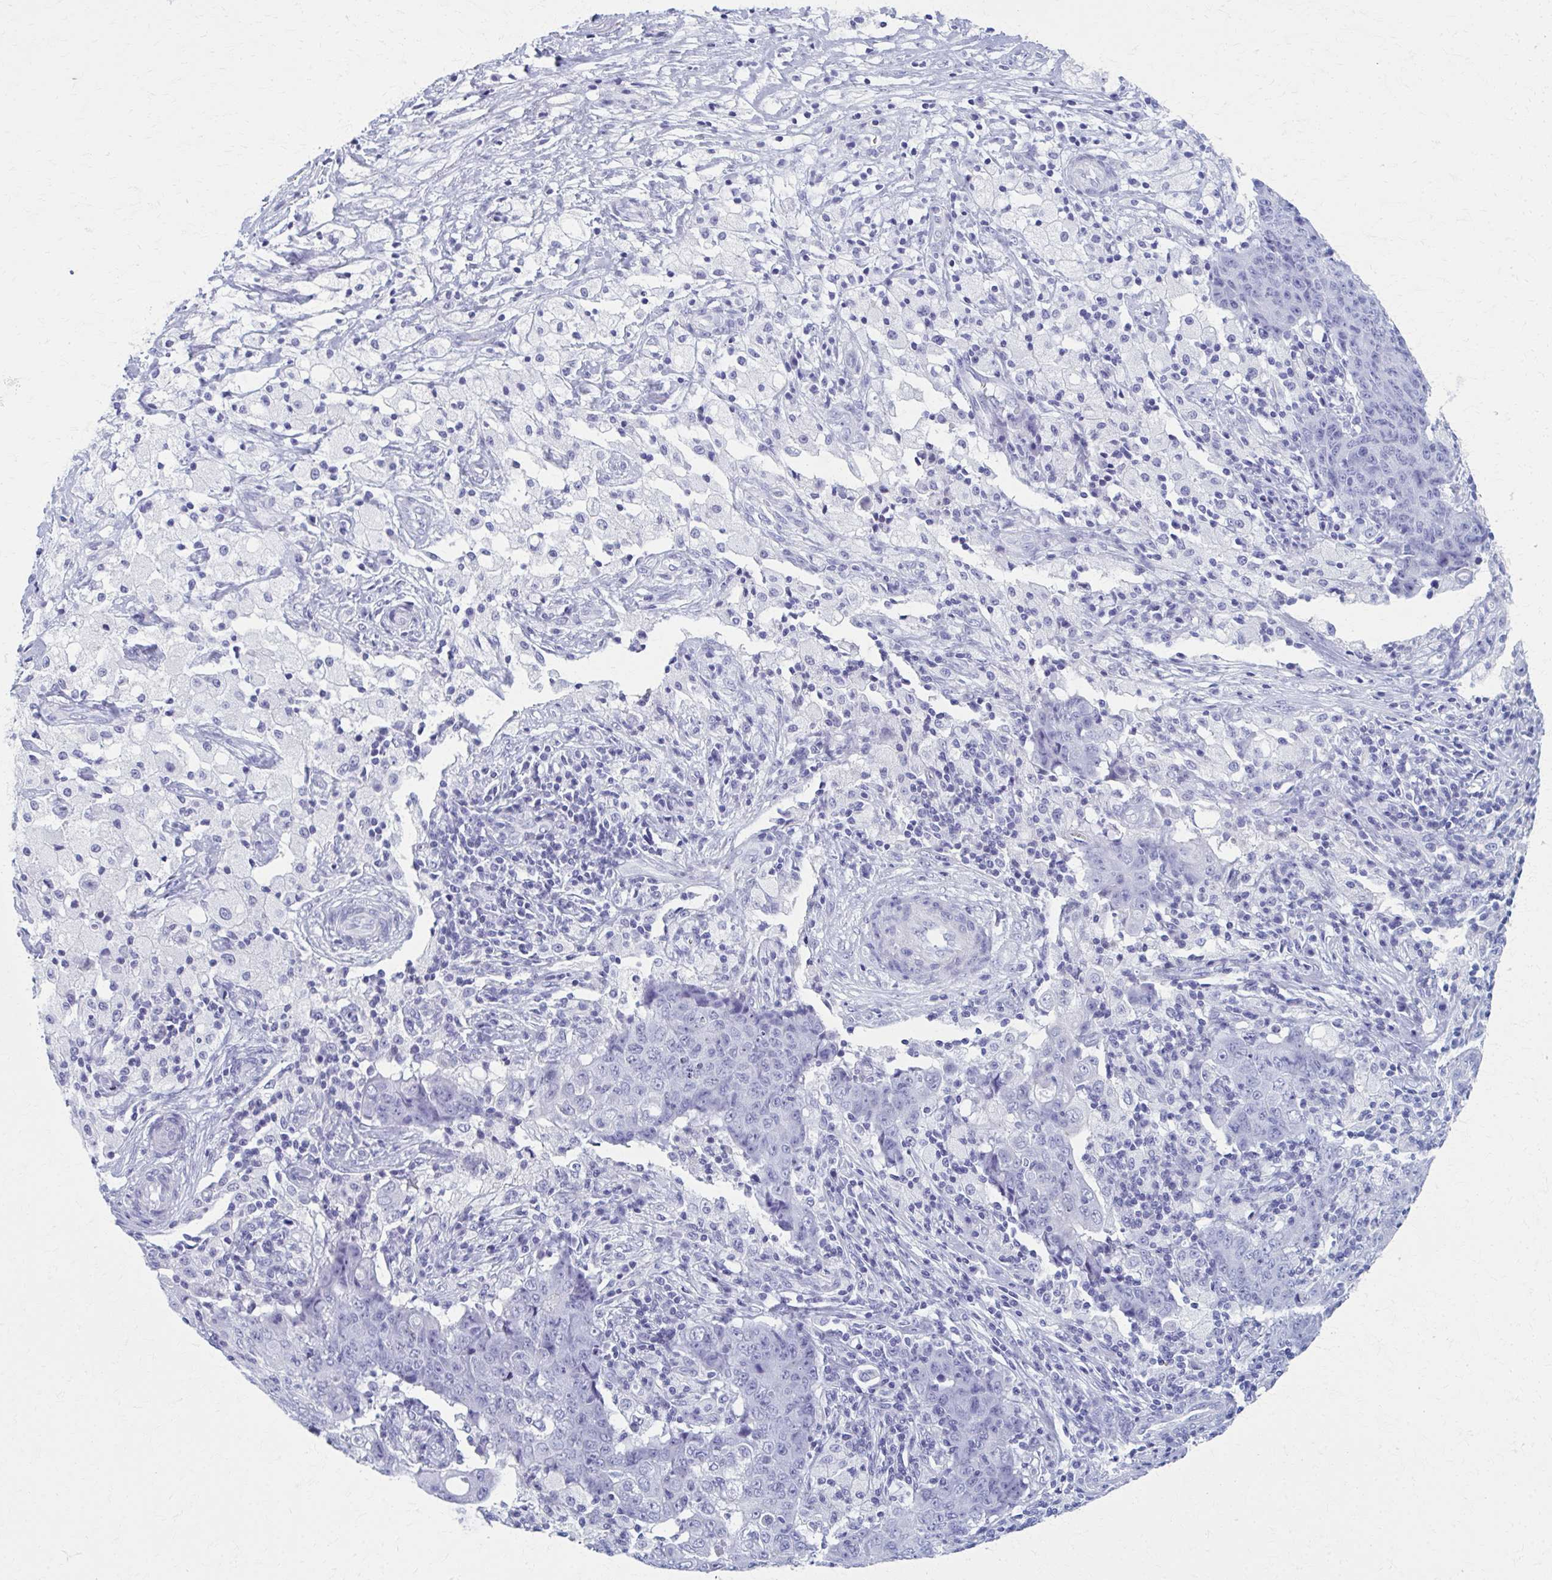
{"staining": {"intensity": "negative", "quantity": "none", "location": "none"}, "tissue": "ovarian cancer", "cell_type": "Tumor cells", "image_type": "cancer", "snomed": [{"axis": "morphology", "description": "Carcinoma, endometroid"}, {"axis": "topography", "description": "Ovary"}], "caption": "Immunohistochemistry histopathology image of neoplastic tissue: human ovarian endometroid carcinoma stained with DAB (3,3'-diaminobenzidine) reveals no significant protein positivity in tumor cells.", "gene": "MPLKIP", "patient": {"sex": "female", "age": 42}}